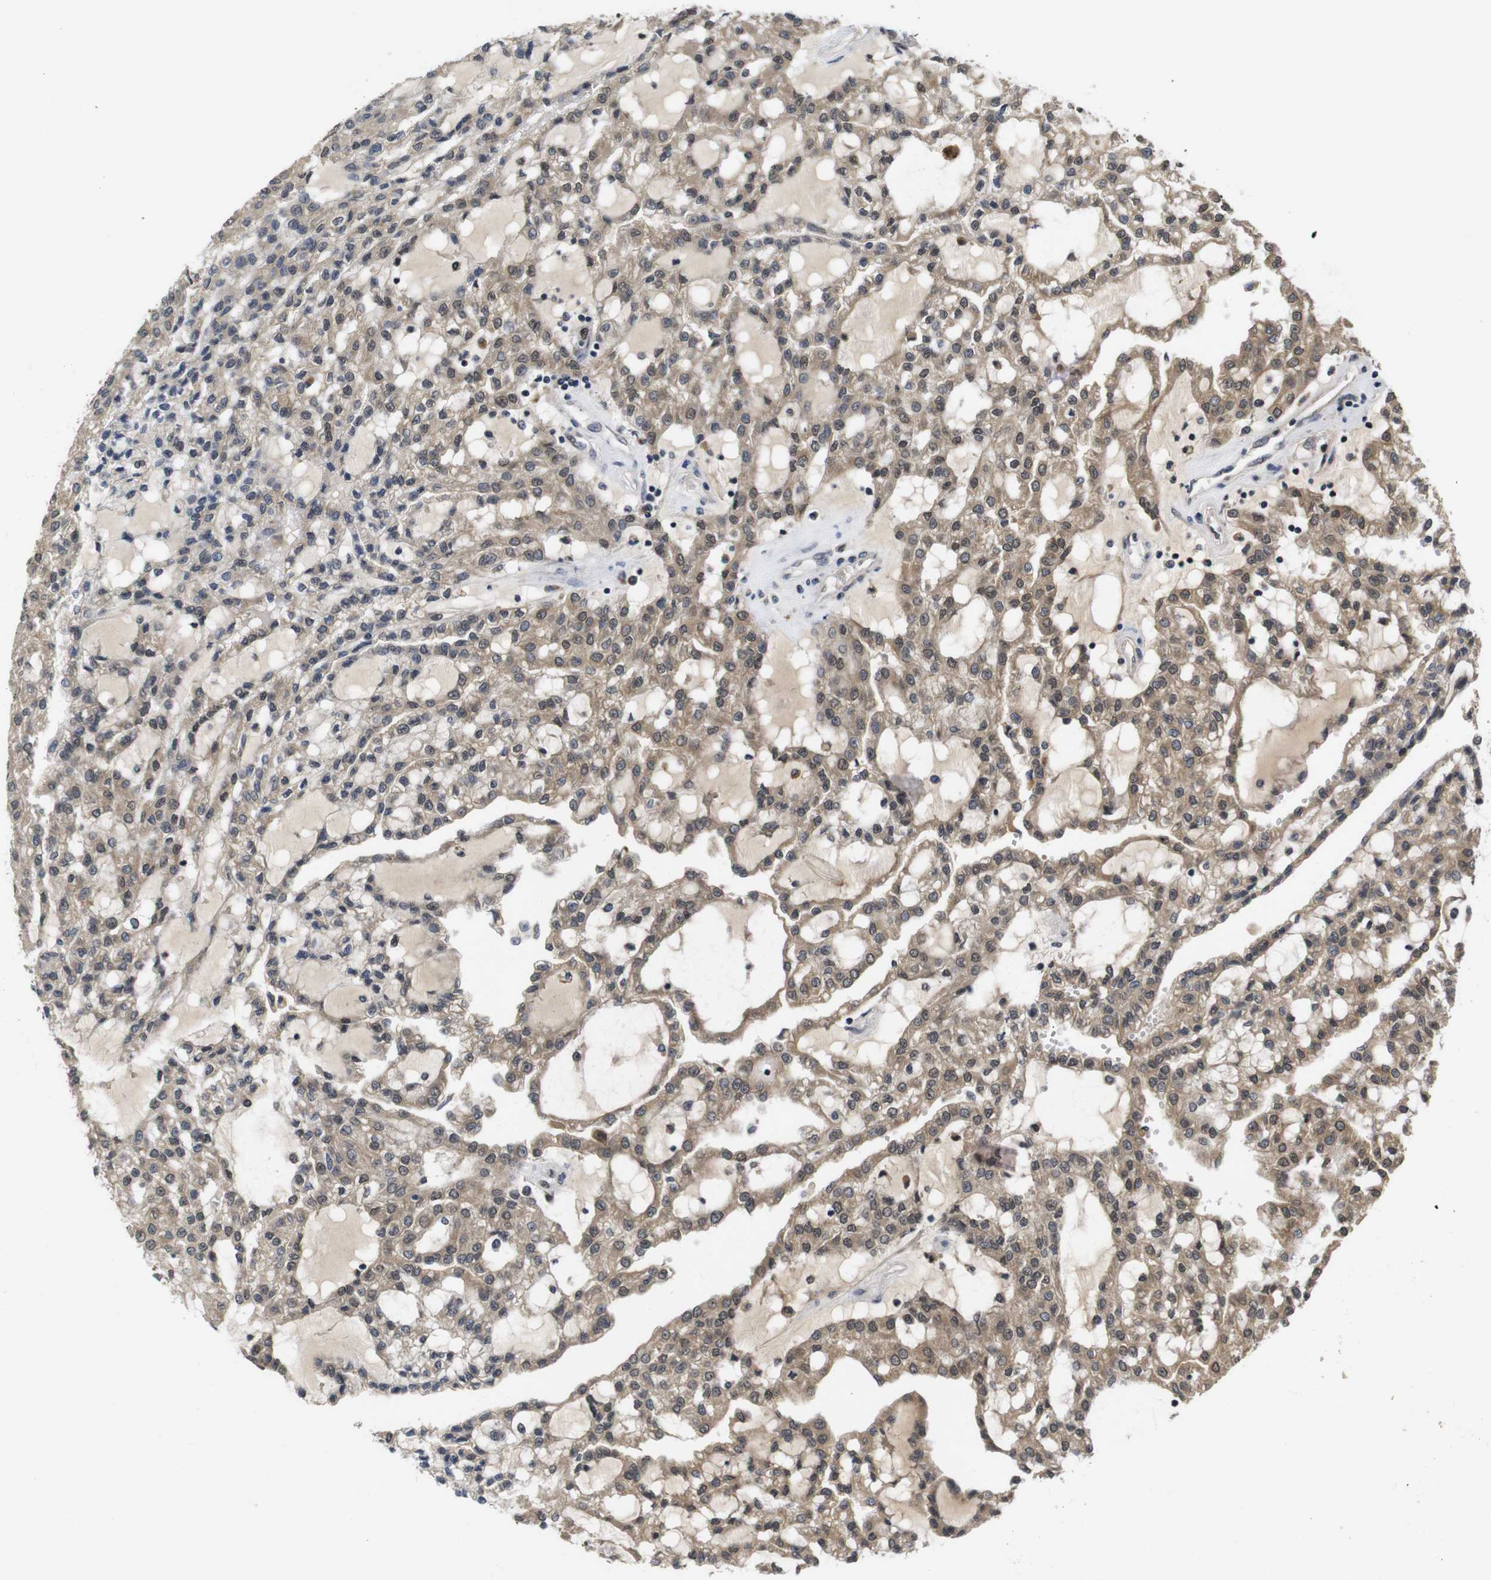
{"staining": {"intensity": "moderate", "quantity": ">75%", "location": "cytoplasmic/membranous,nuclear"}, "tissue": "renal cancer", "cell_type": "Tumor cells", "image_type": "cancer", "snomed": [{"axis": "morphology", "description": "Adenocarcinoma, NOS"}, {"axis": "topography", "description": "Kidney"}], "caption": "Renal cancer tissue demonstrates moderate cytoplasmic/membranous and nuclear positivity in approximately >75% of tumor cells (Brightfield microscopy of DAB IHC at high magnification).", "gene": "ZBTB46", "patient": {"sex": "male", "age": 63}}